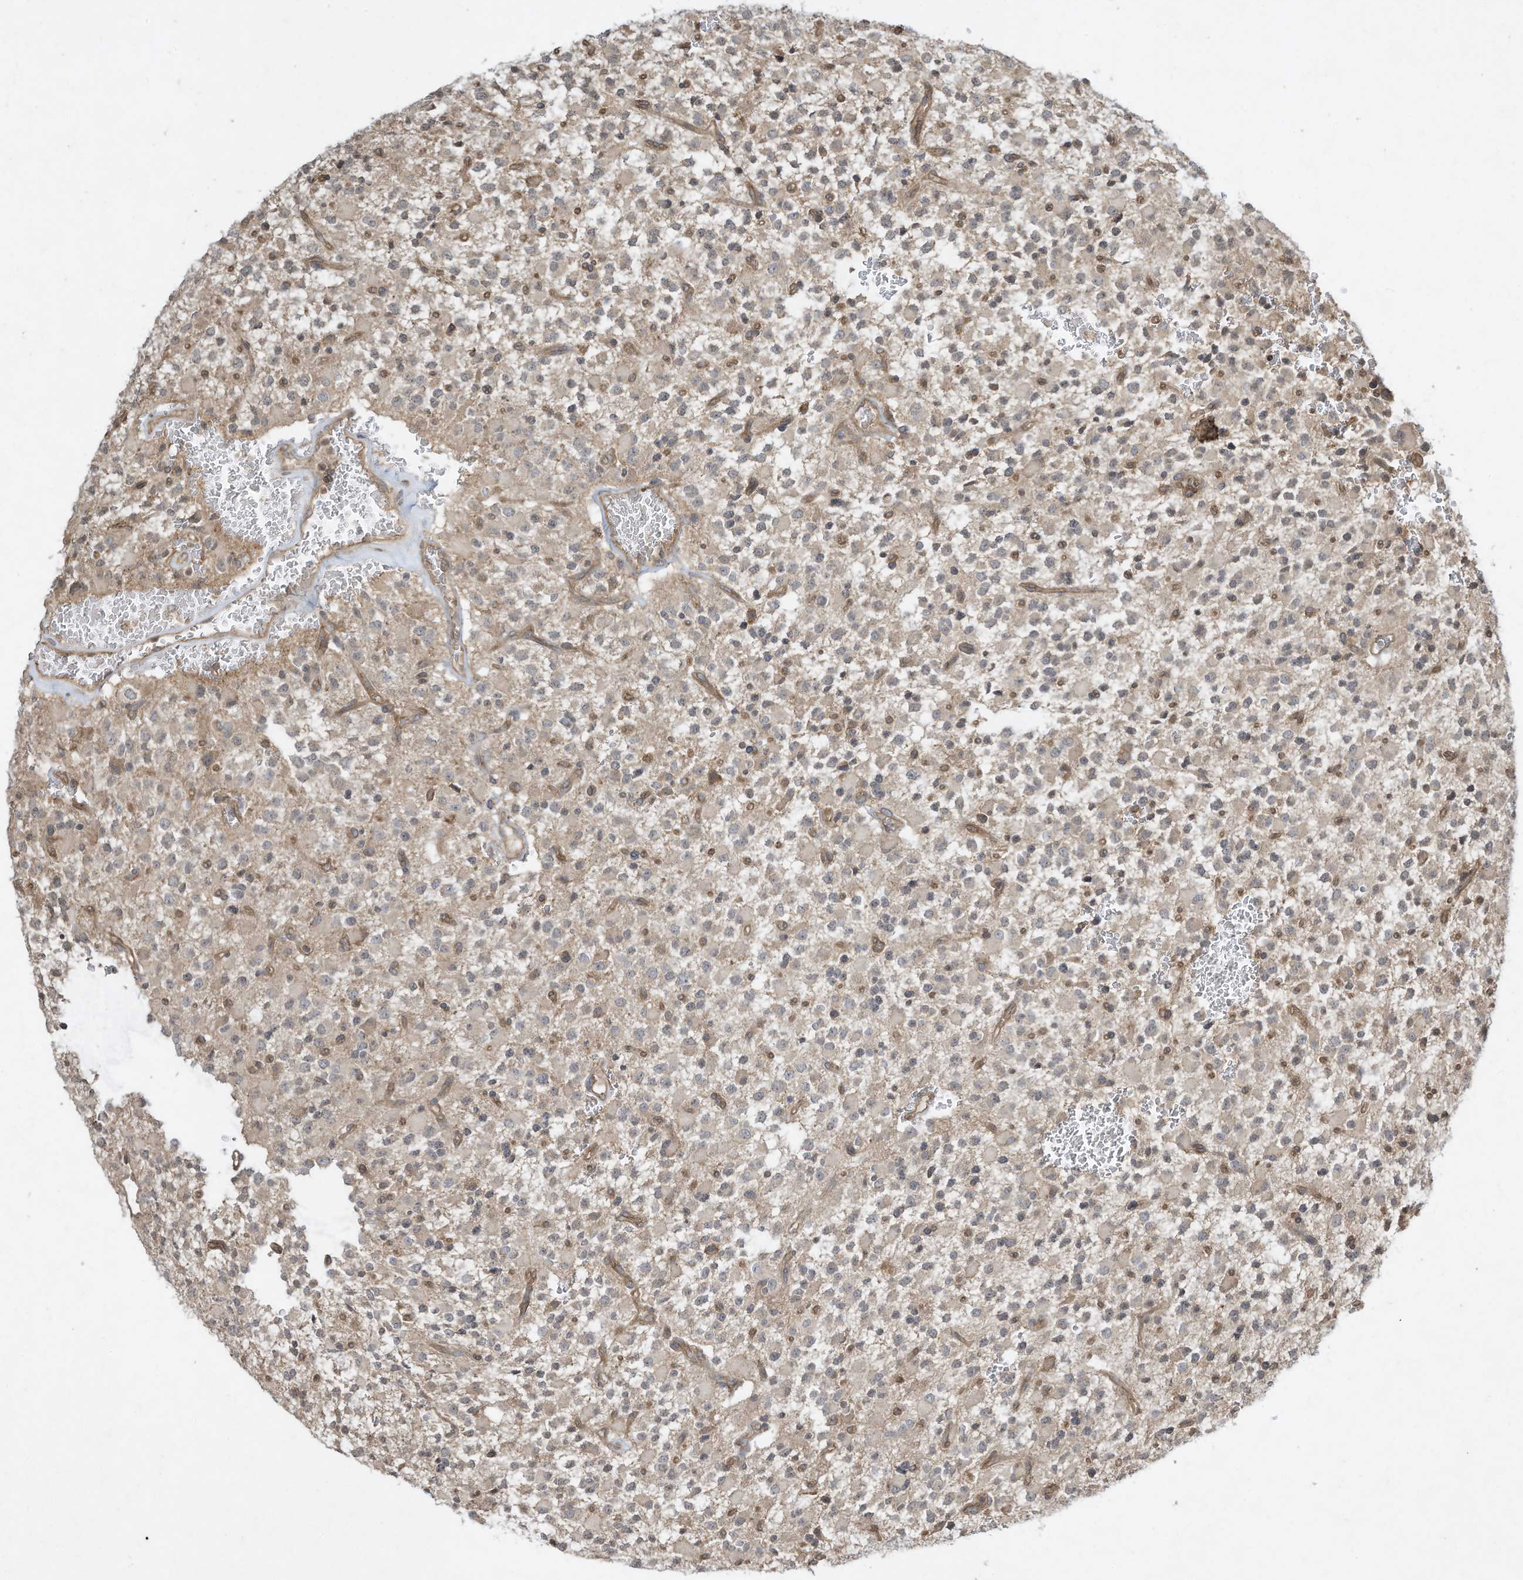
{"staining": {"intensity": "weak", "quantity": "<25%", "location": "cytoplasmic/membranous"}, "tissue": "glioma", "cell_type": "Tumor cells", "image_type": "cancer", "snomed": [{"axis": "morphology", "description": "Glioma, malignant, High grade"}, {"axis": "topography", "description": "Brain"}], "caption": "Micrograph shows no protein positivity in tumor cells of glioma tissue.", "gene": "MATN2", "patient": {"sex": "male", "age": 34}}